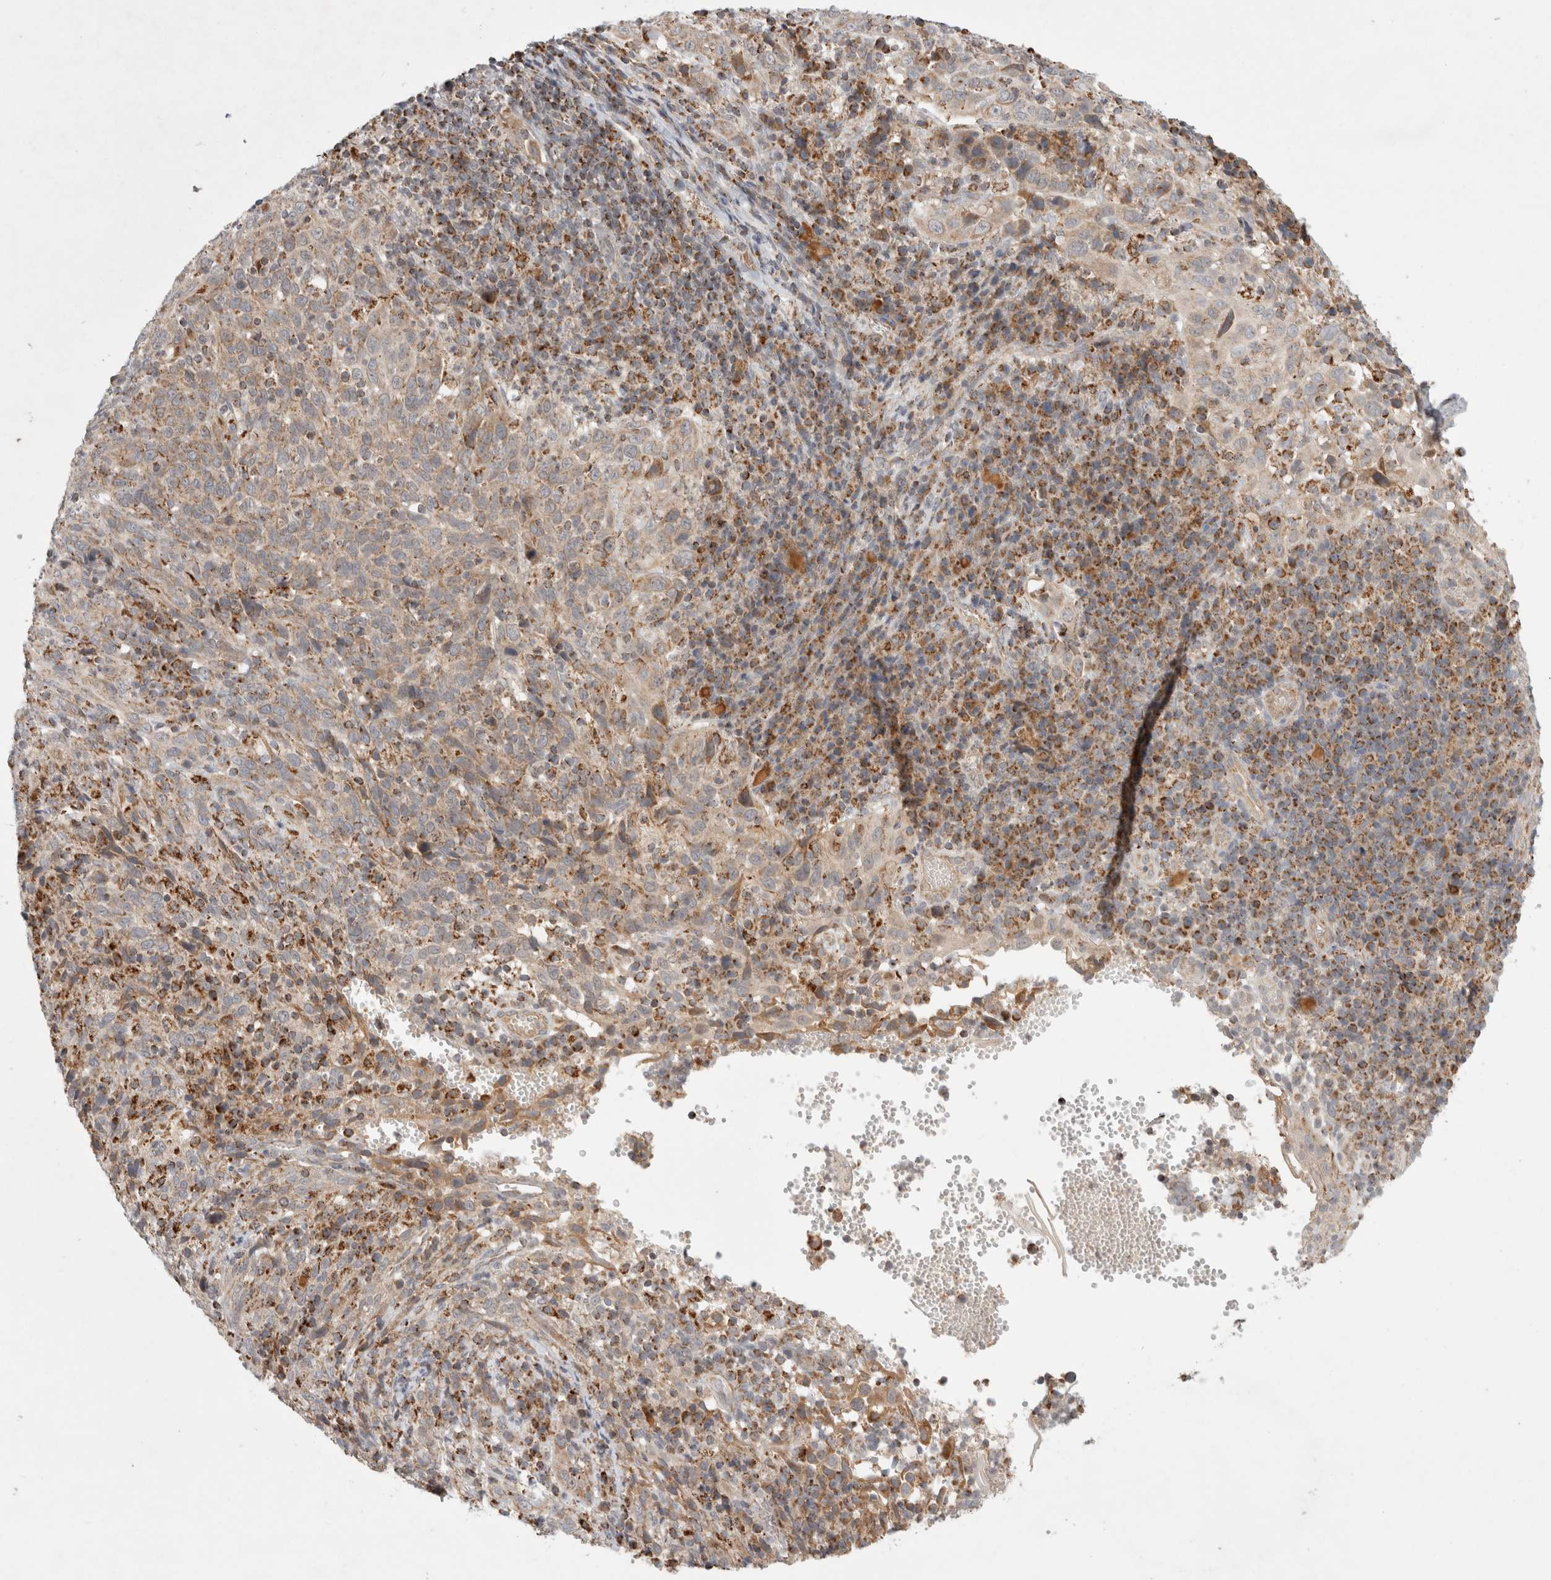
{"staining": {"intensity": "weak", "quantity": ">75%", "location": "cytoplasmic/membranous"}, "tissue": "cervical cancer", "cell_type": "Tumor cells", "image_type": "cancer", "snomed": [{"axis": "morphology", "description": "Squamous cell carcinoma, NOS"}, {"axis": "topography", "description": "Cervix"}], "caption": "Protein positivity by IHC demonstrates weak cytoplasmic/membranous positivity in approximately >75% of tumor cells in cervical cancer.", "gene": "HROB", "patient": {"sex": "female", "age": 46}}